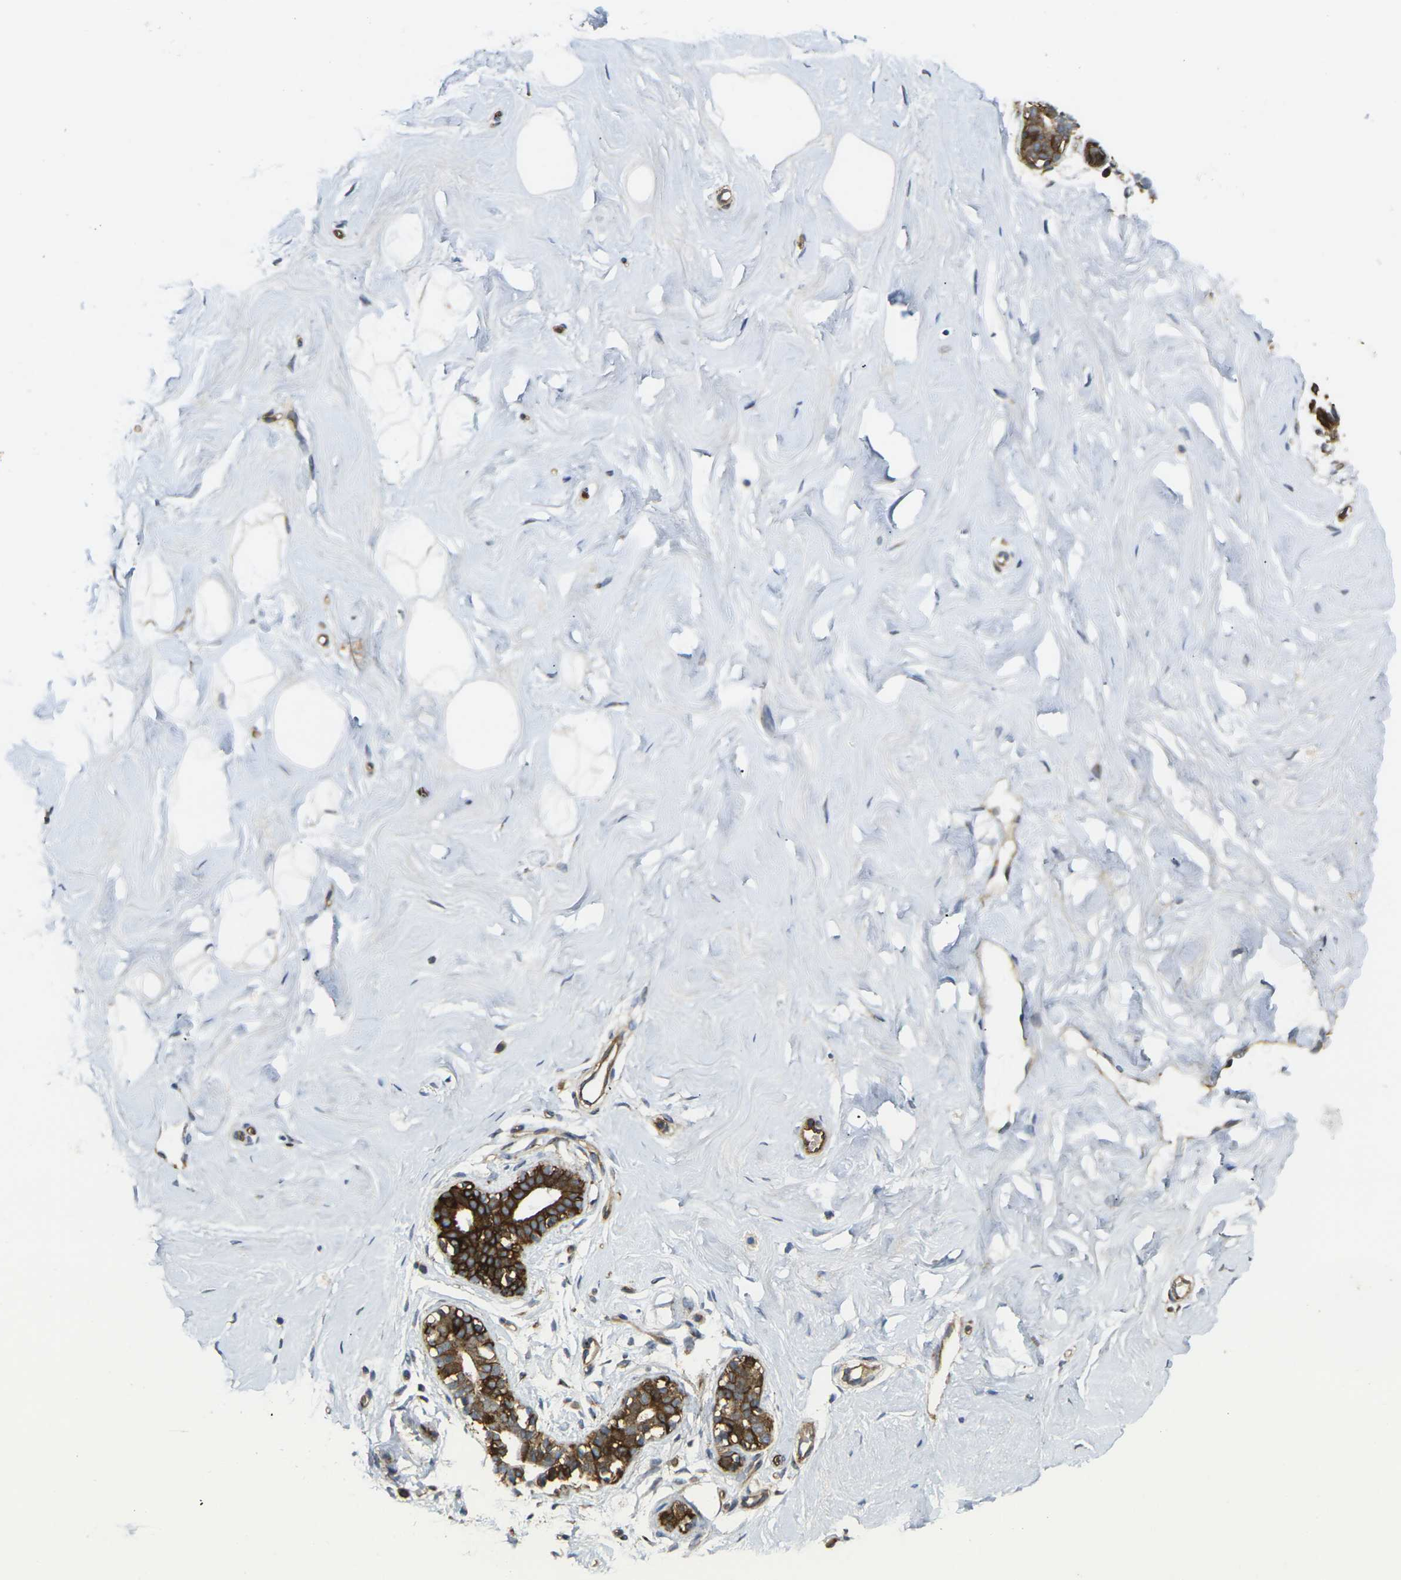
{"staining": {"intensity": "negative", "quantity": "none", "location": "none"}, "tissue": "breast", "cell_type": "Adipocytes", "image_type": "normal", "snomed": [{"axis": "morphology", "description": "Normal tissue, NOS"}, {"axis": "topography", "description": "Breast"}], "caption": "Photomicrograph shows no significant protein staining in adipocytes of normal breast.", "gene": "ECE1", "patient": {"sex": "female", "age": 23}}